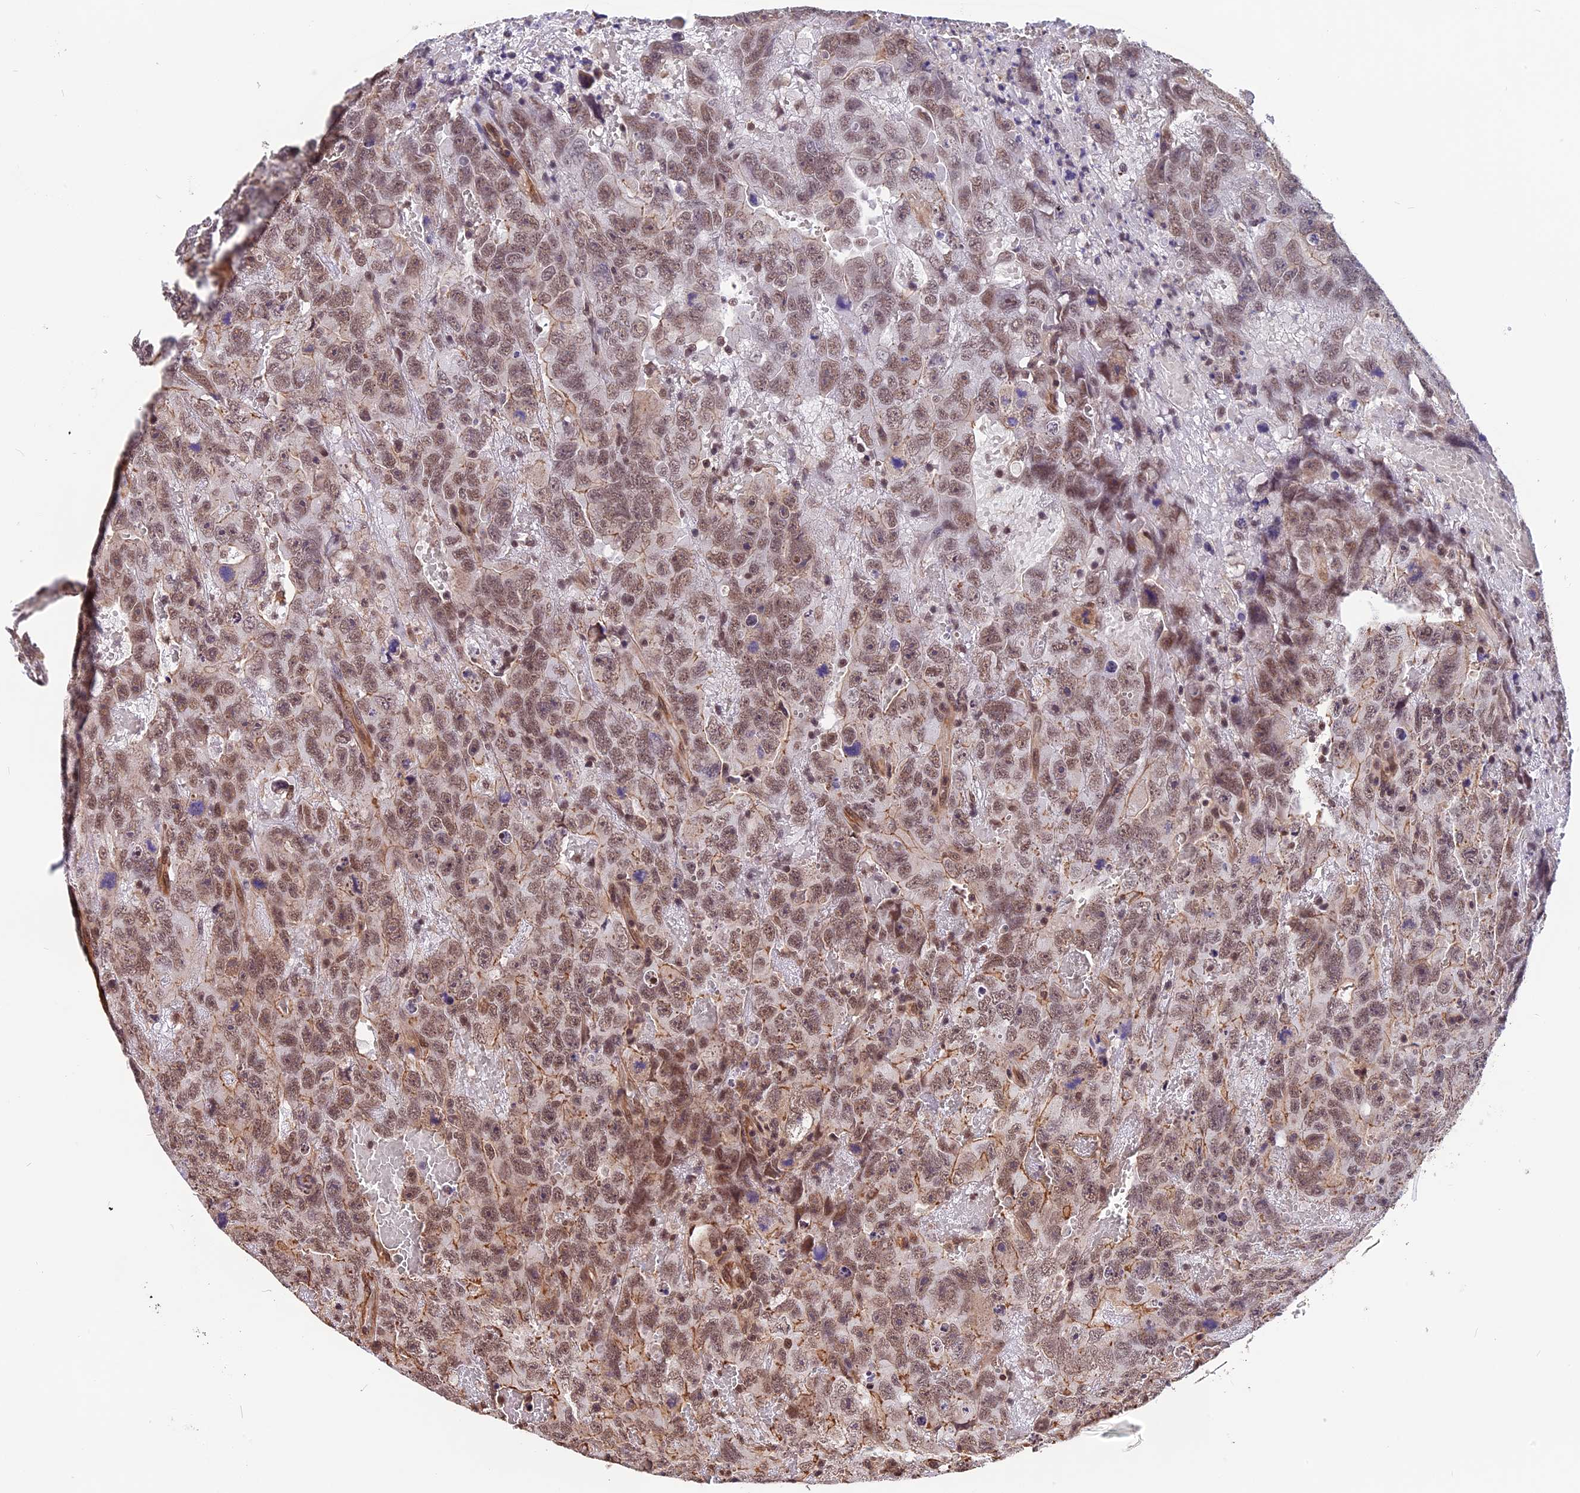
{"staining": {"intensity": "moderate", "quantity": ">75%", "location": "nuclear"}, "tissue": "testis cancer", "cell_type": "Tumor cells", "image_type": "cancer", "snomed": [{"axis": "morphology", "description": "Carcinoma, Embryonal, NOS"}, {"axis": "topography", "description": "Testis"}], "caption": "A brown stain shows moderate nuclear staining of a protein in human embryonal carcinoma (testis) tumor cells.", "gene": "ZC3H4", "patient": {"sex": "male", "age": 45}}